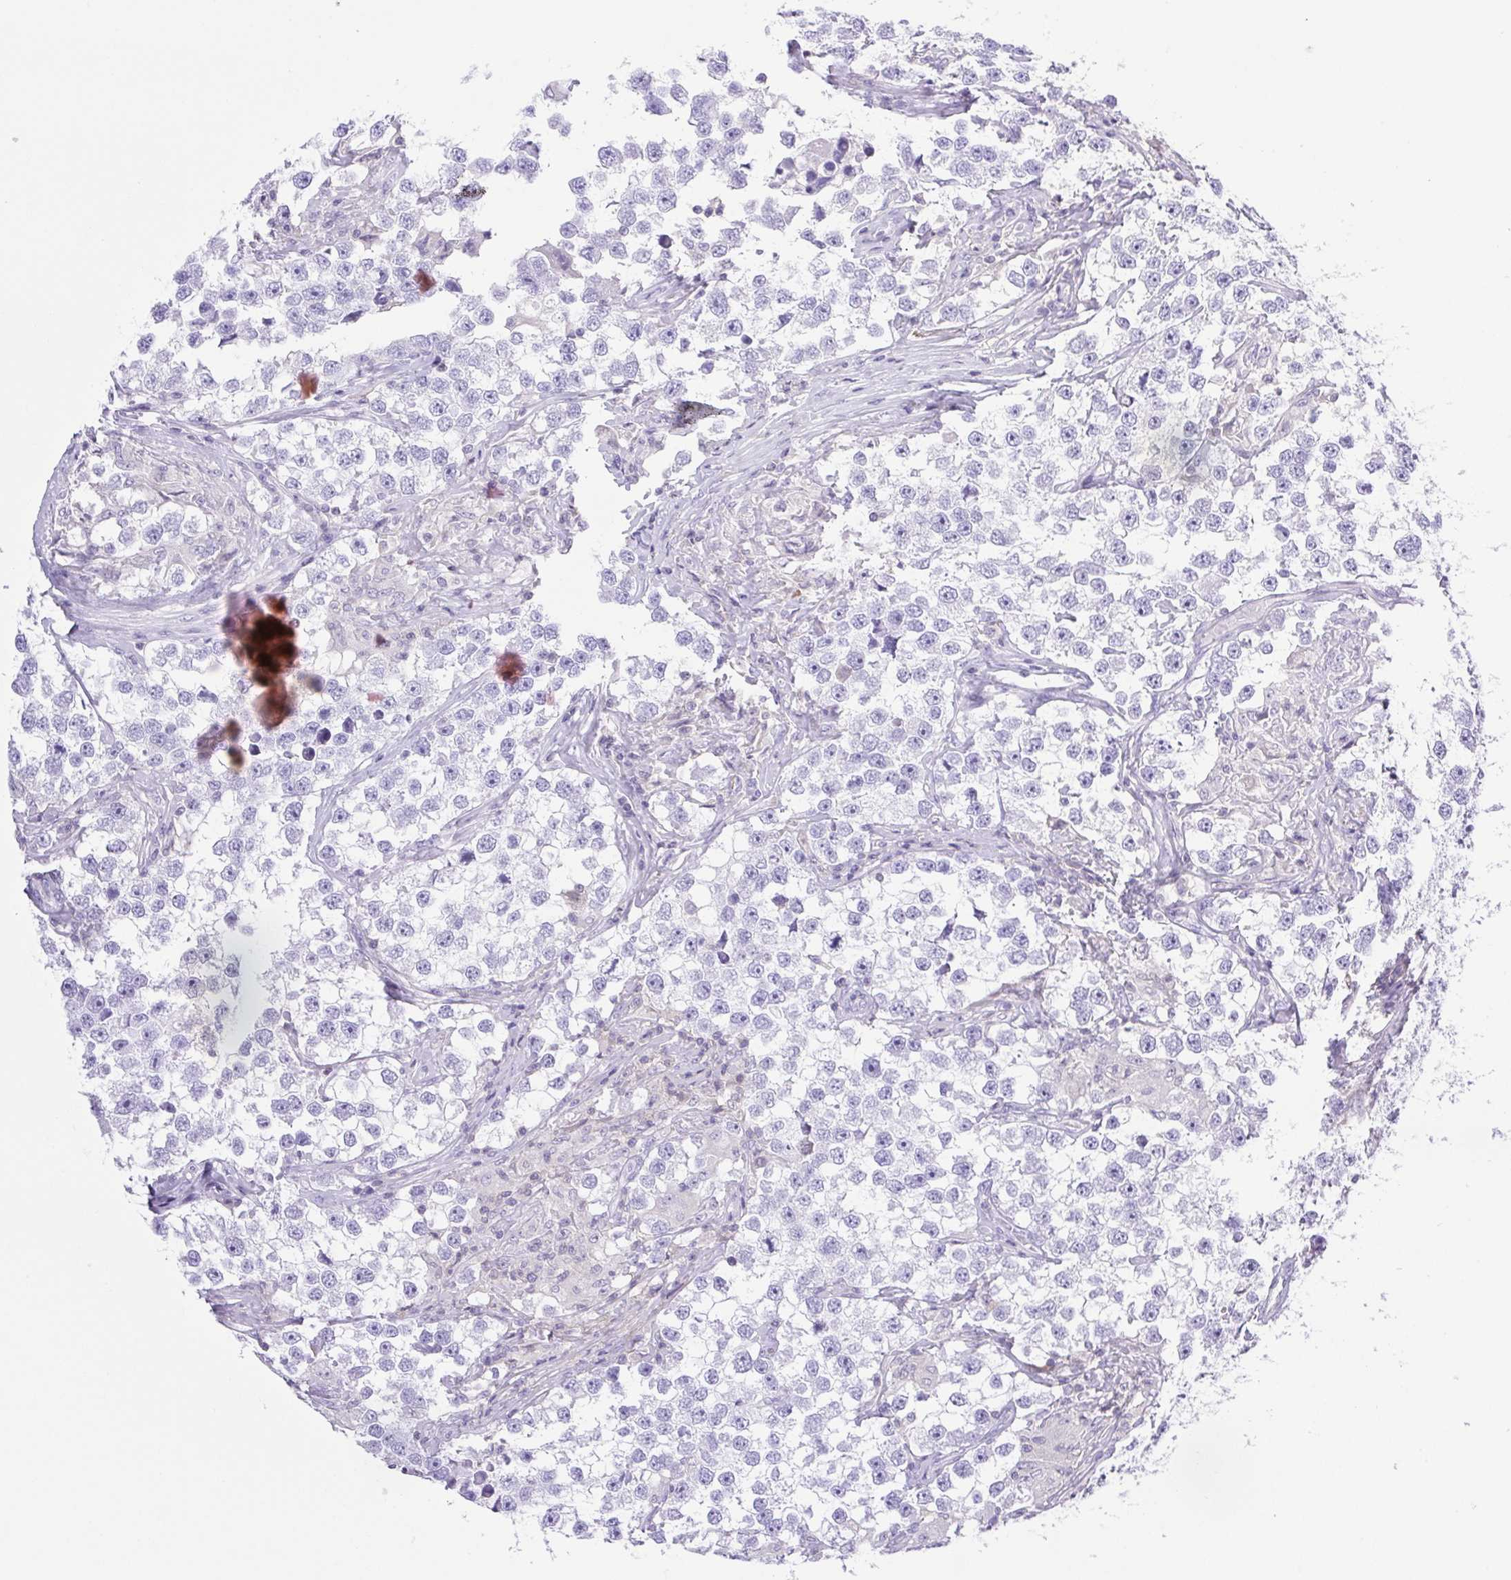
{"staining": {"intensity": "negative", "quantity": "none", "location": "none"}, "tissue": "testis cancer", "cell_type": "Tumor cells", "image_type": "cancer", "snomed": [{"axis": "morphology", "description": "Seminoma, NOS"}, {"axis": "topography", "description": "Testis"}], "caption": "Immunohistochemistry of human testis cancer displays no staining in tumor cells.", "gene": "SYNPR", "patient": {"sex": "male", "age": 46}}